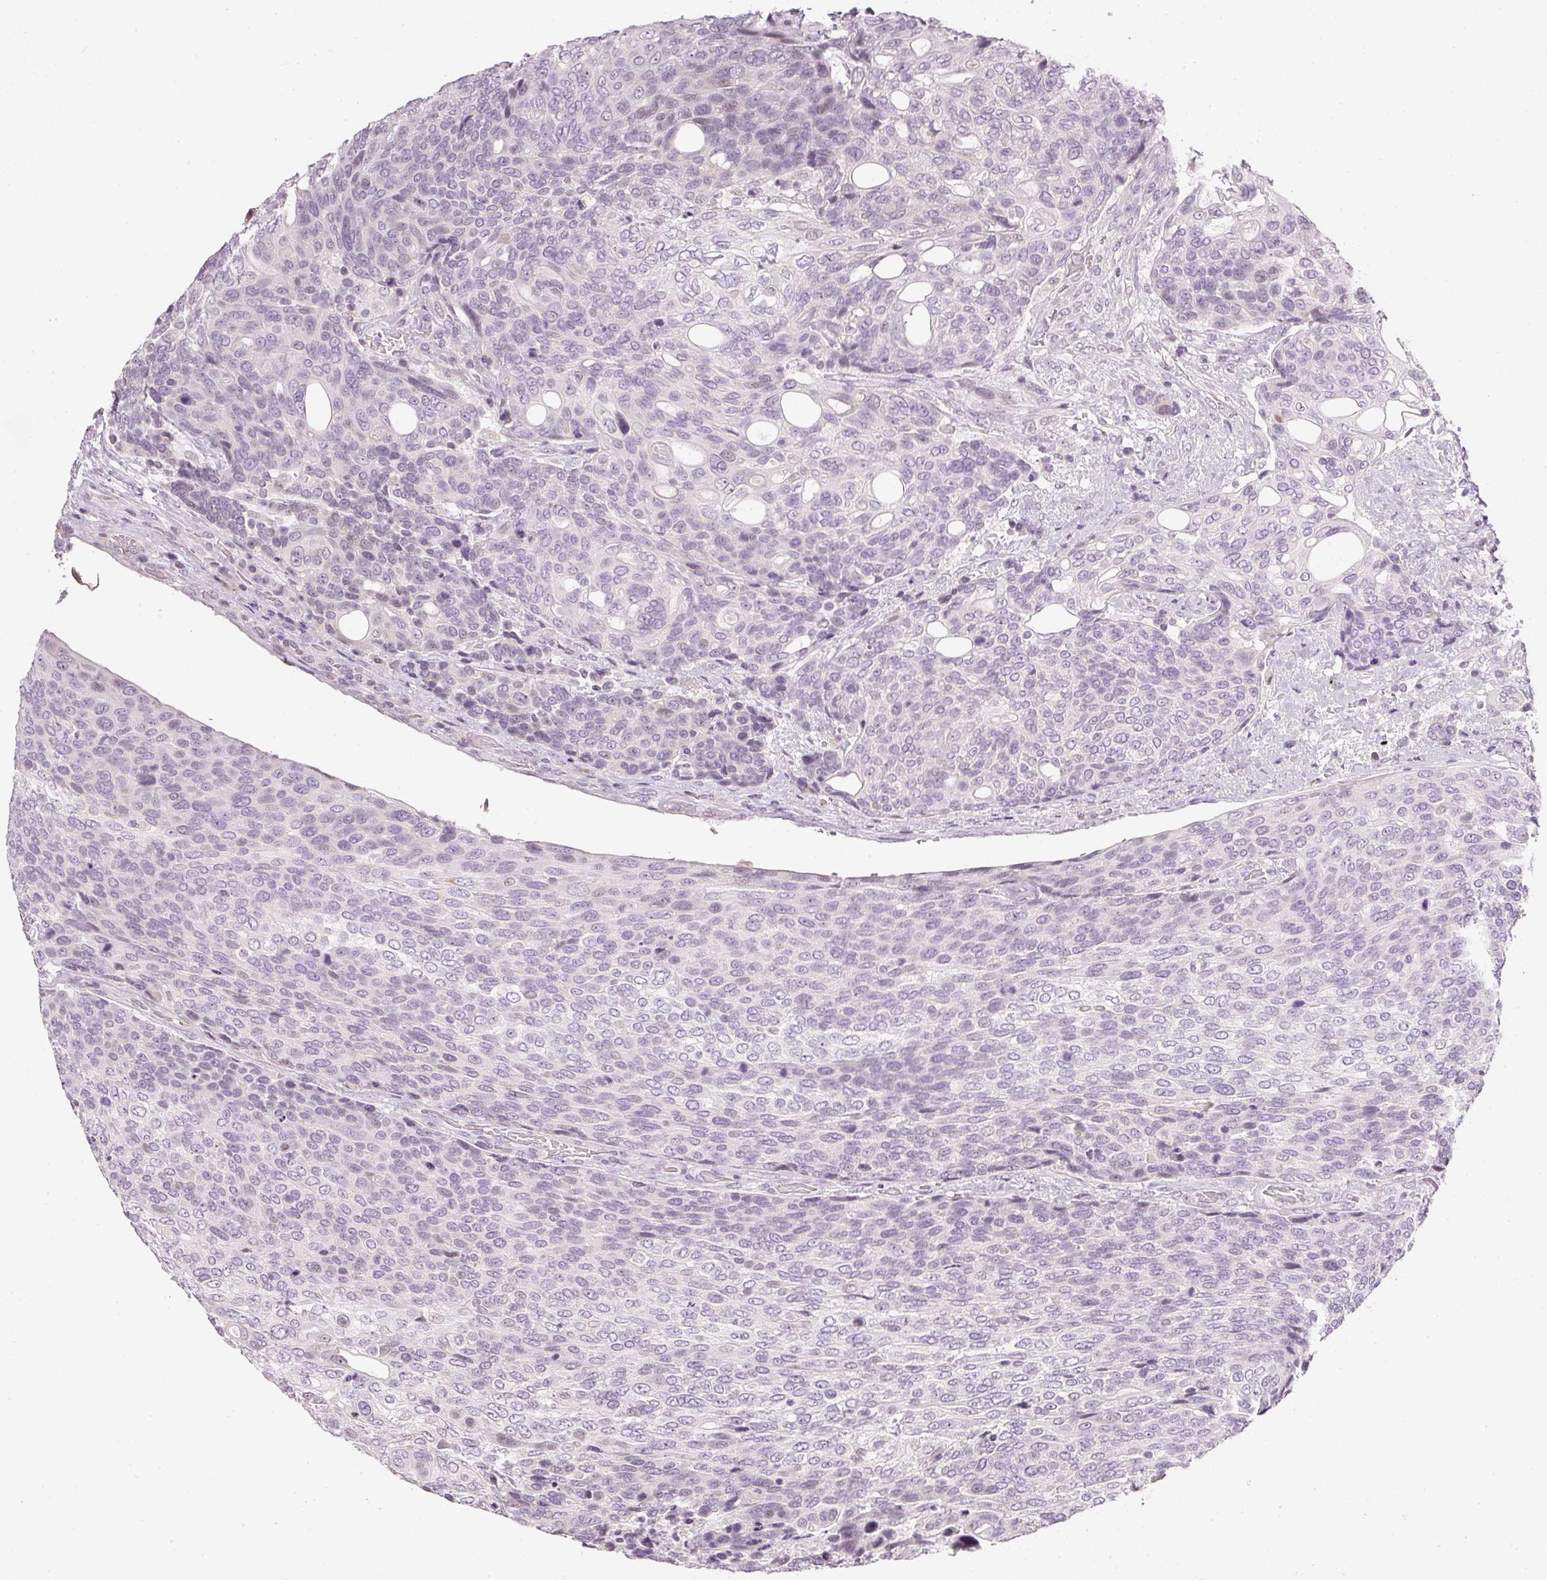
{"staining": {"intensity": "weak", "quantity": "<25%", "location": "nuclear"}, "tissue": "urothelial cancer", "cell_type": "Tumor cells", "image_type": "cancer", "snomed": [{"axis": "morphology", "description": "Urothelial carcinoma, High grade"}, {"axis": "topography", "description": "Urinary bladder"}], "caption": "A micrograph of human urothelial cancer is negative for staining in tumor cells.", "gene": "NRDE2", "patient": {"sex": "female", "age": 70}}